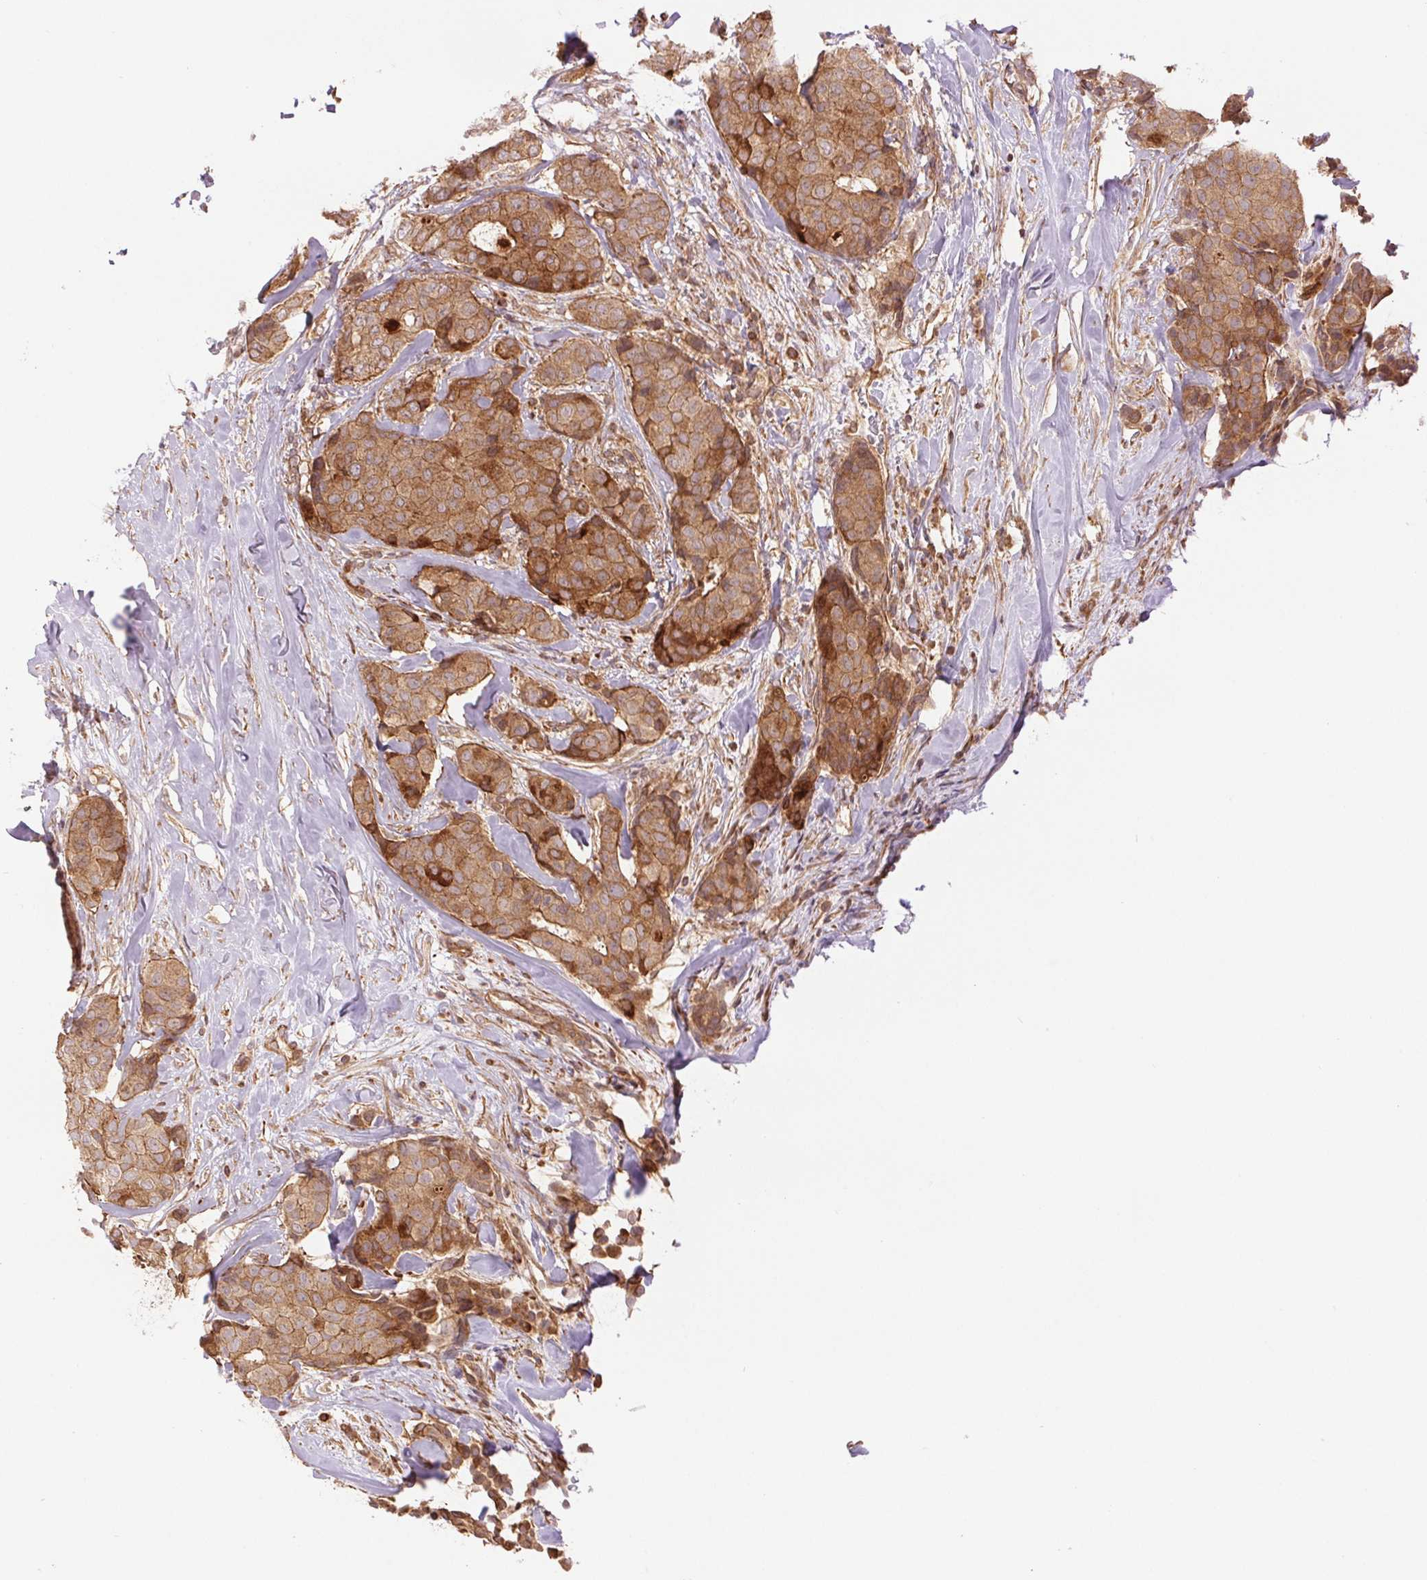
{"staining": {"intensity": "moderate", "quantity": ">75%", "location": "cytoplasmic/membranous"}, "tissue": "breast cancer", "cell_type": "Tumor cells", "image_type": "cancer", "snomed": [{"axis": "morphology", "description": "Duct carcinoma"}, {"axis": "topography", "description": "Breast"}], "caption": "Protein staining of breast cancer tissue exhibits moderate cytoplasmic/membranous positivity in approximately >75% of tumor cells.", "gene": "STARD7", "patient": {"sex": "female", "age": 75}}